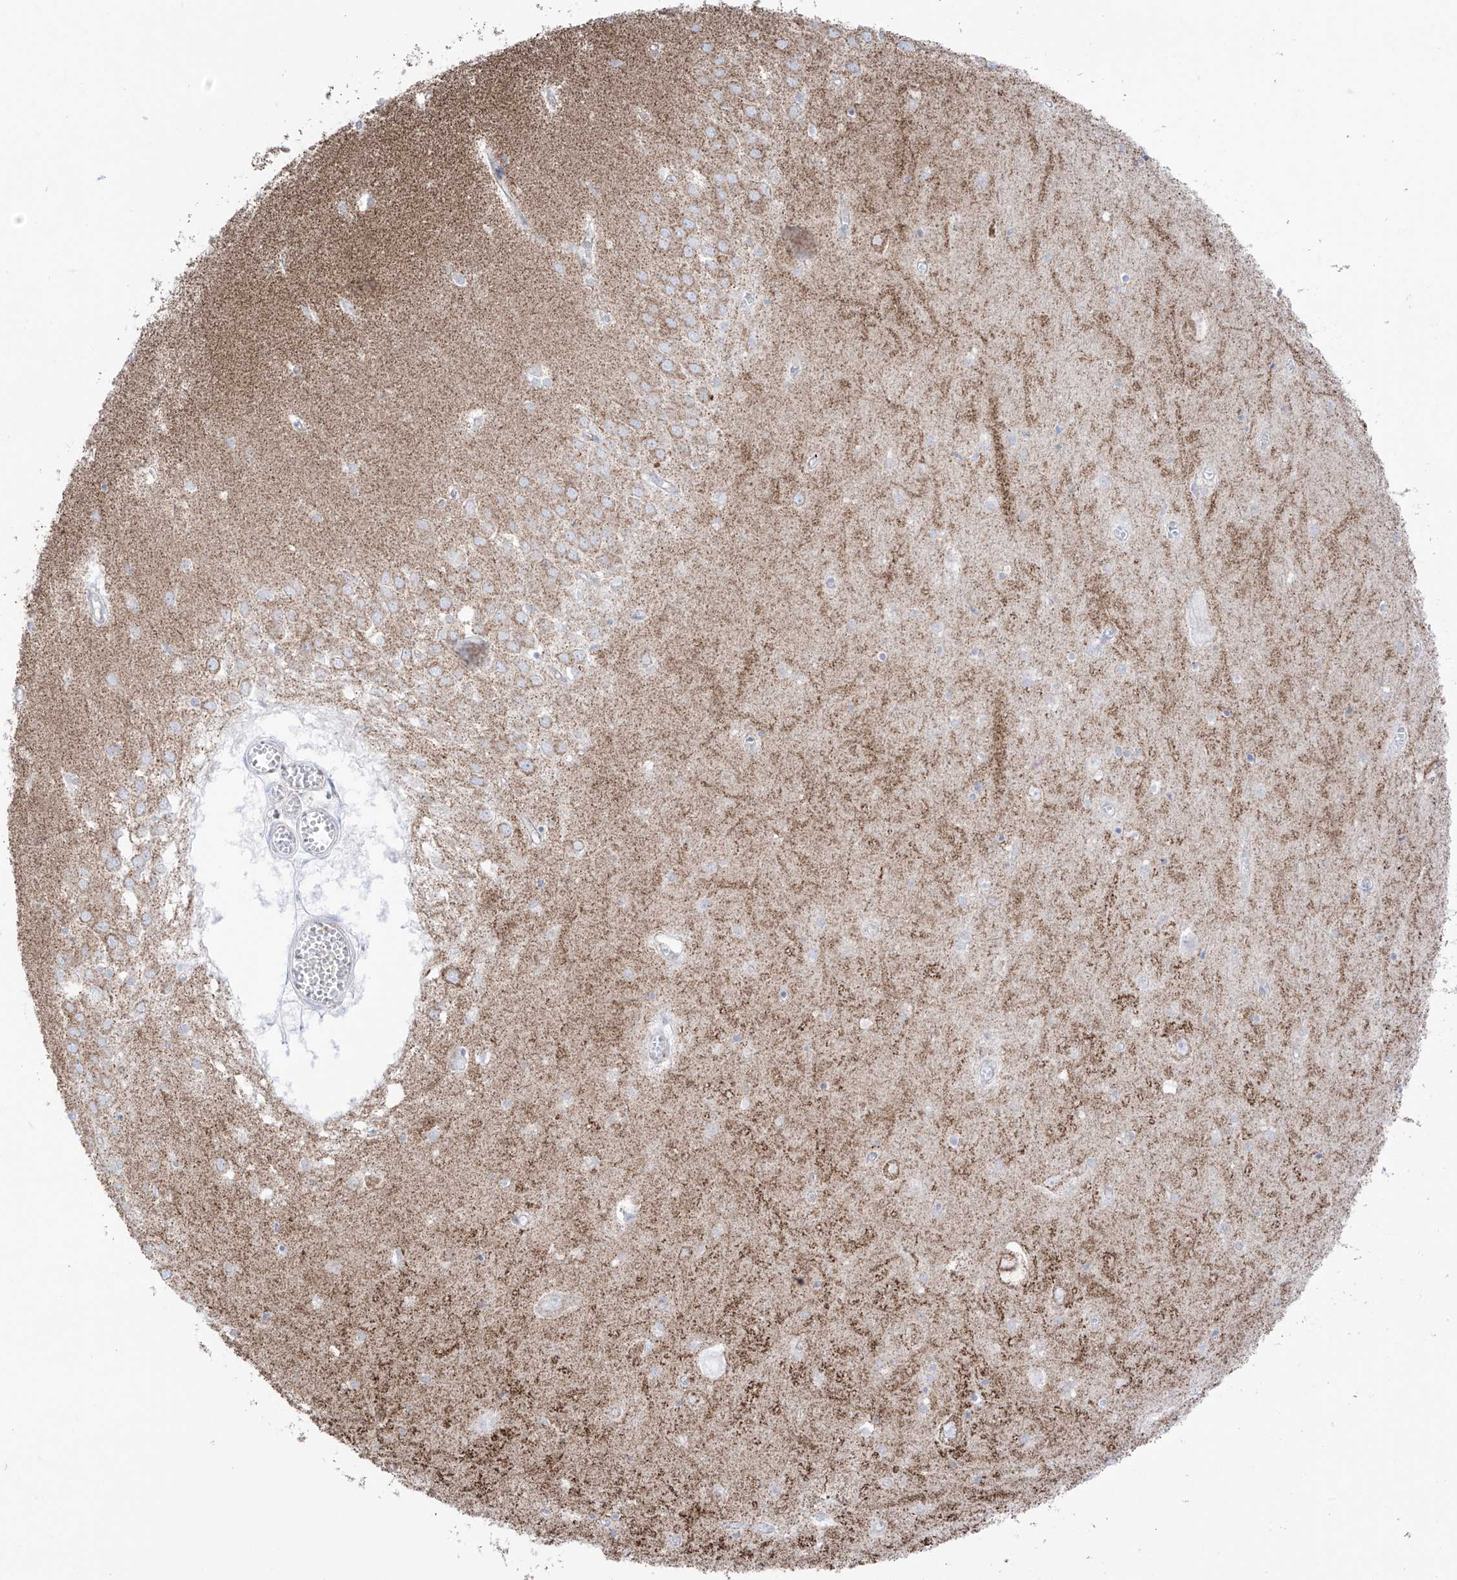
{"staining": {"intensity": "weak", "quantity": "<25%", "location": "cytoplasmic/membranous"}, "tissue": "hippocampus", "cell_type": "Glial cells", "image_type": "normal", "snomed": [{"axis": "morphology", "description": "Normal tissue, NOS"}, {"axis": "topography", "description": "Hippocampus"}], "caption": "Image shows no significant protein positivity in glial cells of normal hippocampus.", "gene": "XKR3", "patient": {"sex": "male", "age": 70}}